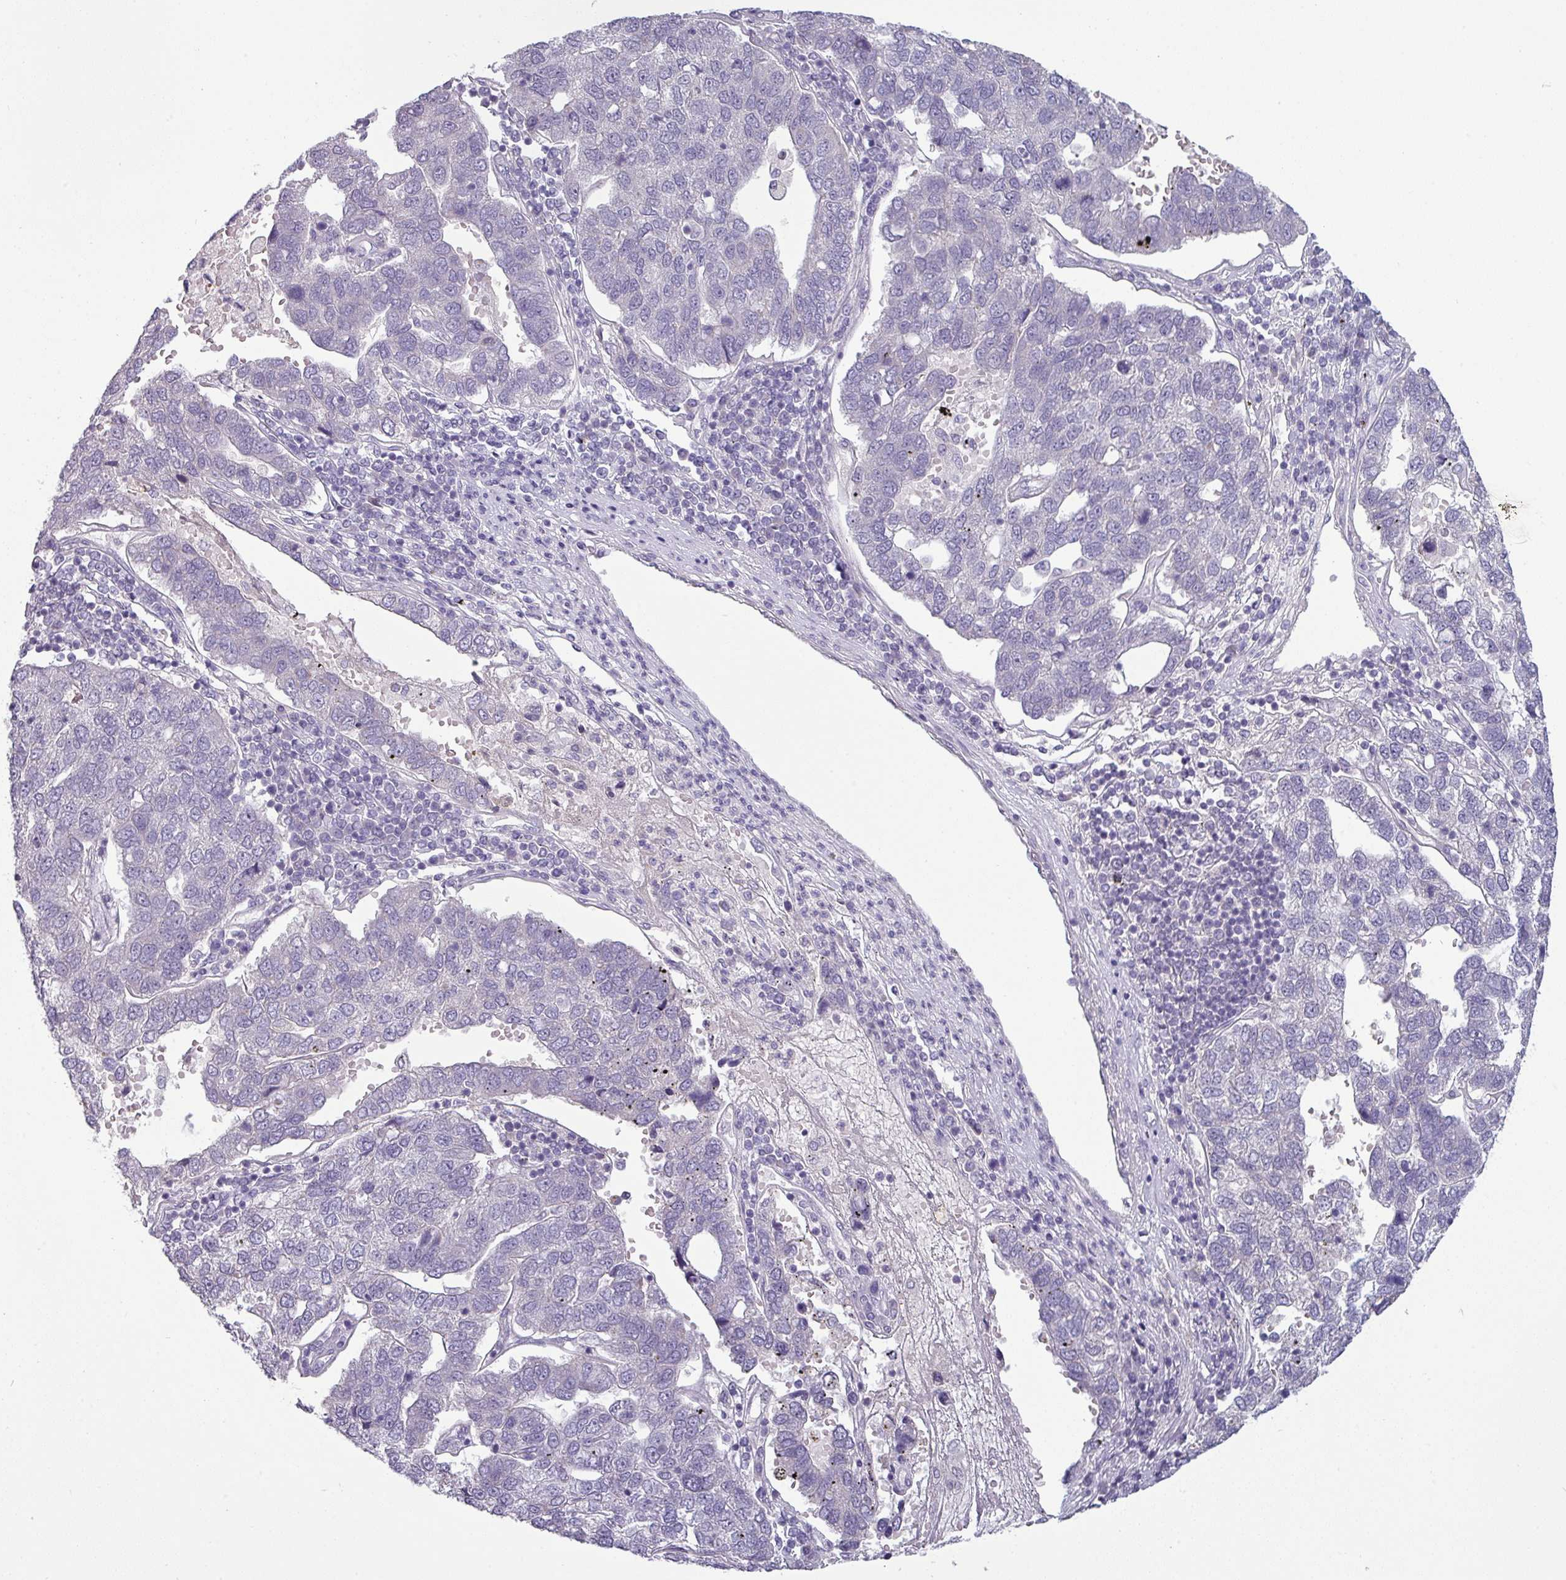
{"staining": {"intensity": "negative", "quantity": "none", "location": "none"}, "tissue": "pancreatic cancer", "cell_type": "Tumor cells", "image_type": "cancer", "snomed": [{"axis": "morphology", "description": "Adenocarcinoma, NOS"}, {"axis": "topography", "description": "Pancreas"}], "caption": "Protein analysis of pancreatic adenocarcinoma exhibits no significant expression in tumor cells.", "gene": "SLC26A9", "patient": {"sex": "female", "age": 61}}